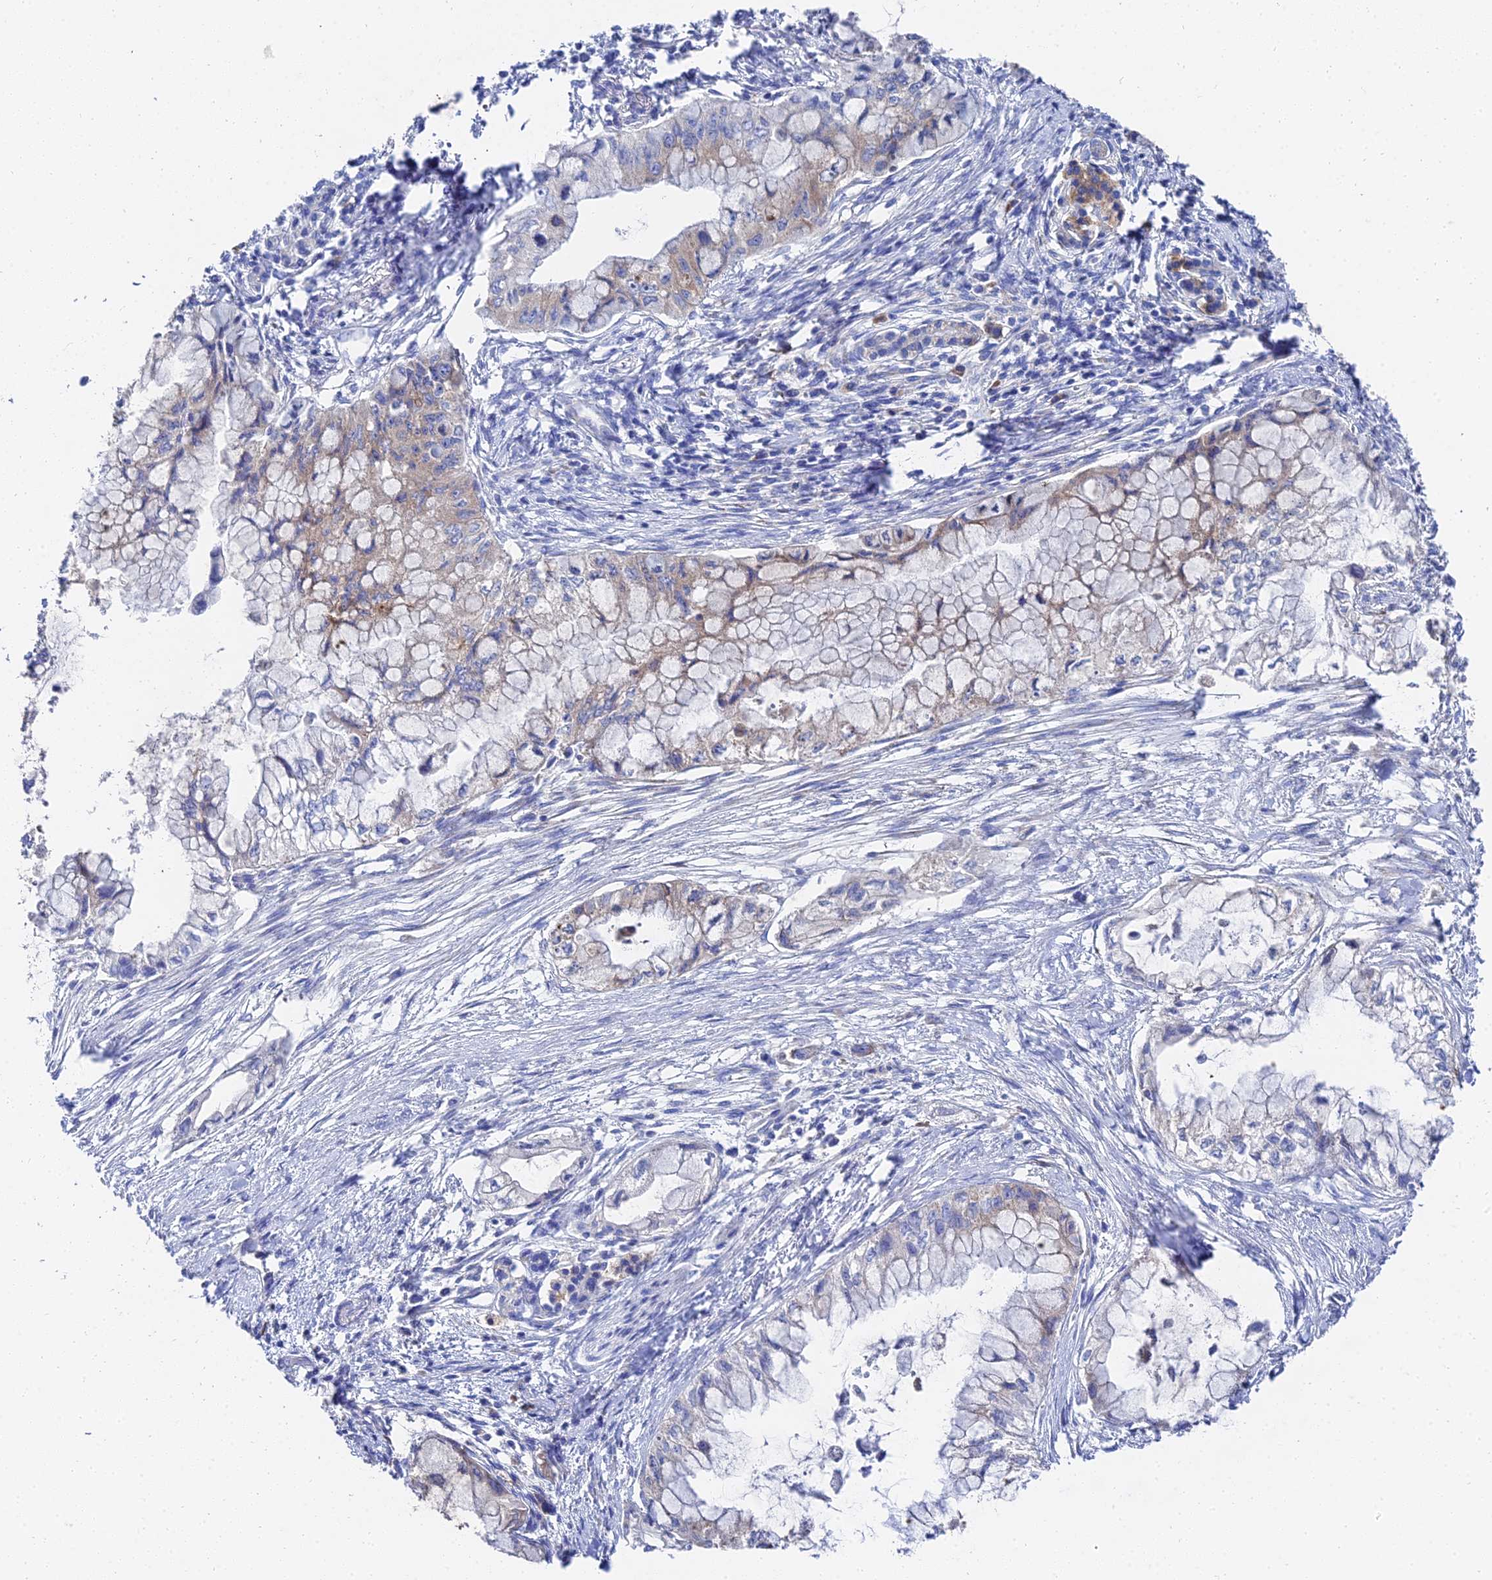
{"staining": {"intensity": "weak", "quantity": "<25%", "location": "cytoplasmic/membranous"}, "tissue": "pancreatic cancer", "cell_type": "Tumor cells", "image_type": "cancer", "snomed": [{"axis": "morphology", "description": "Adenocarcinoma, NOS"}, {"axis": "topography", "description": "Pancreas"}], "caption": "Adenocarcinoma (pancreatic) stained for a protein using IHC demonstrates no expression tumor cells.", "gene": "PTTG1", "patient": {"sex": "male", "age": 48}}